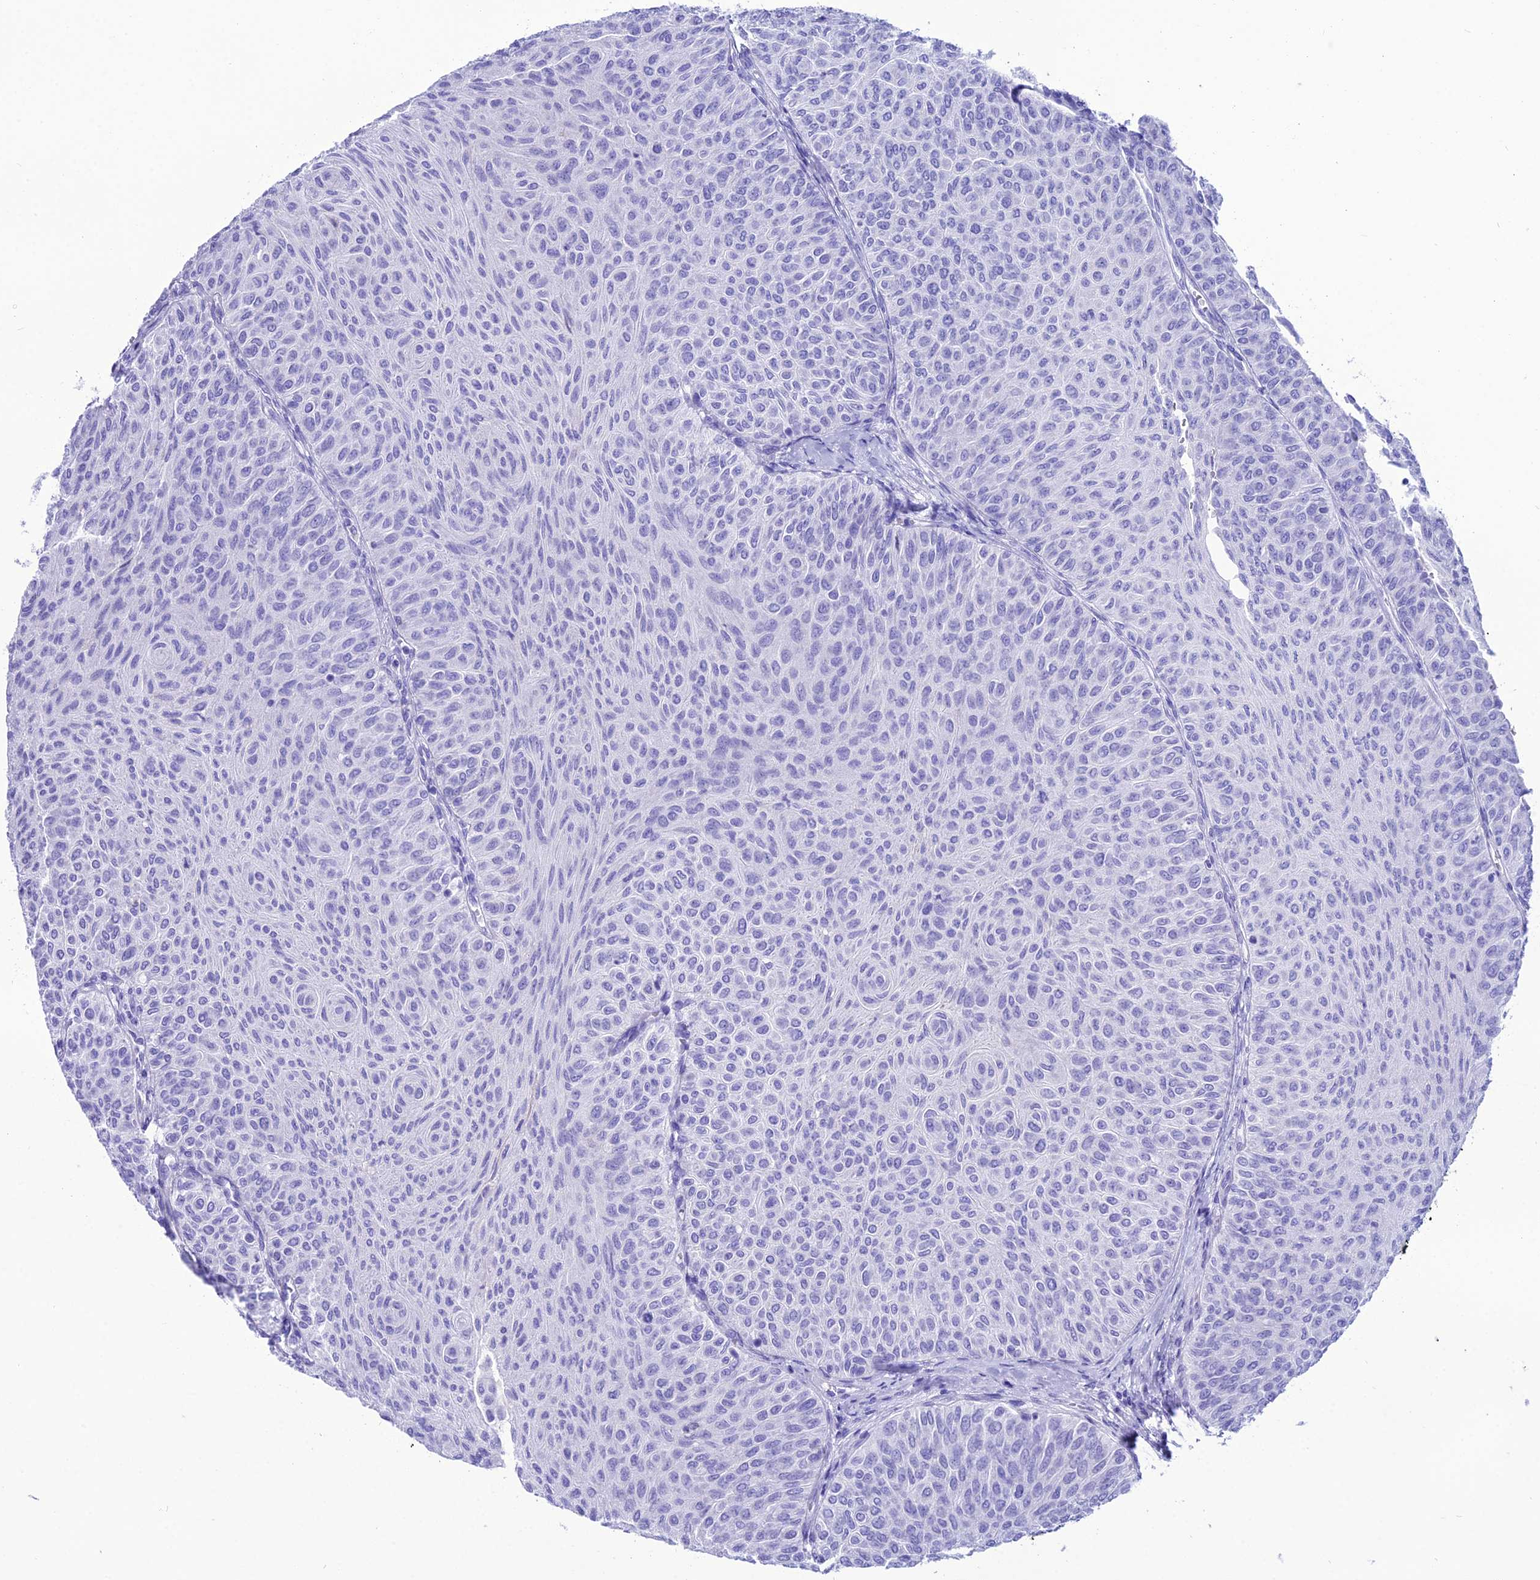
{"staining": {"intensity": "negative", "quantity": "none", "location": "none"}, "tissue": "urothelial cancer", "cell_type": "Tumor cells", "image_type": "cancer", "snomed": [{"axis": "morphology", "description": "Urothelial carcinoma, Low grade"}, {"axis": "topography", "description": "Urinary bladder"}], "caption": "Photomicrograph shows no protein staining in tumor cells of low-grade urothelial carcinoma tissue.", "gene": "PNMA5", "patient": {"sex": "male", "age": 78}}